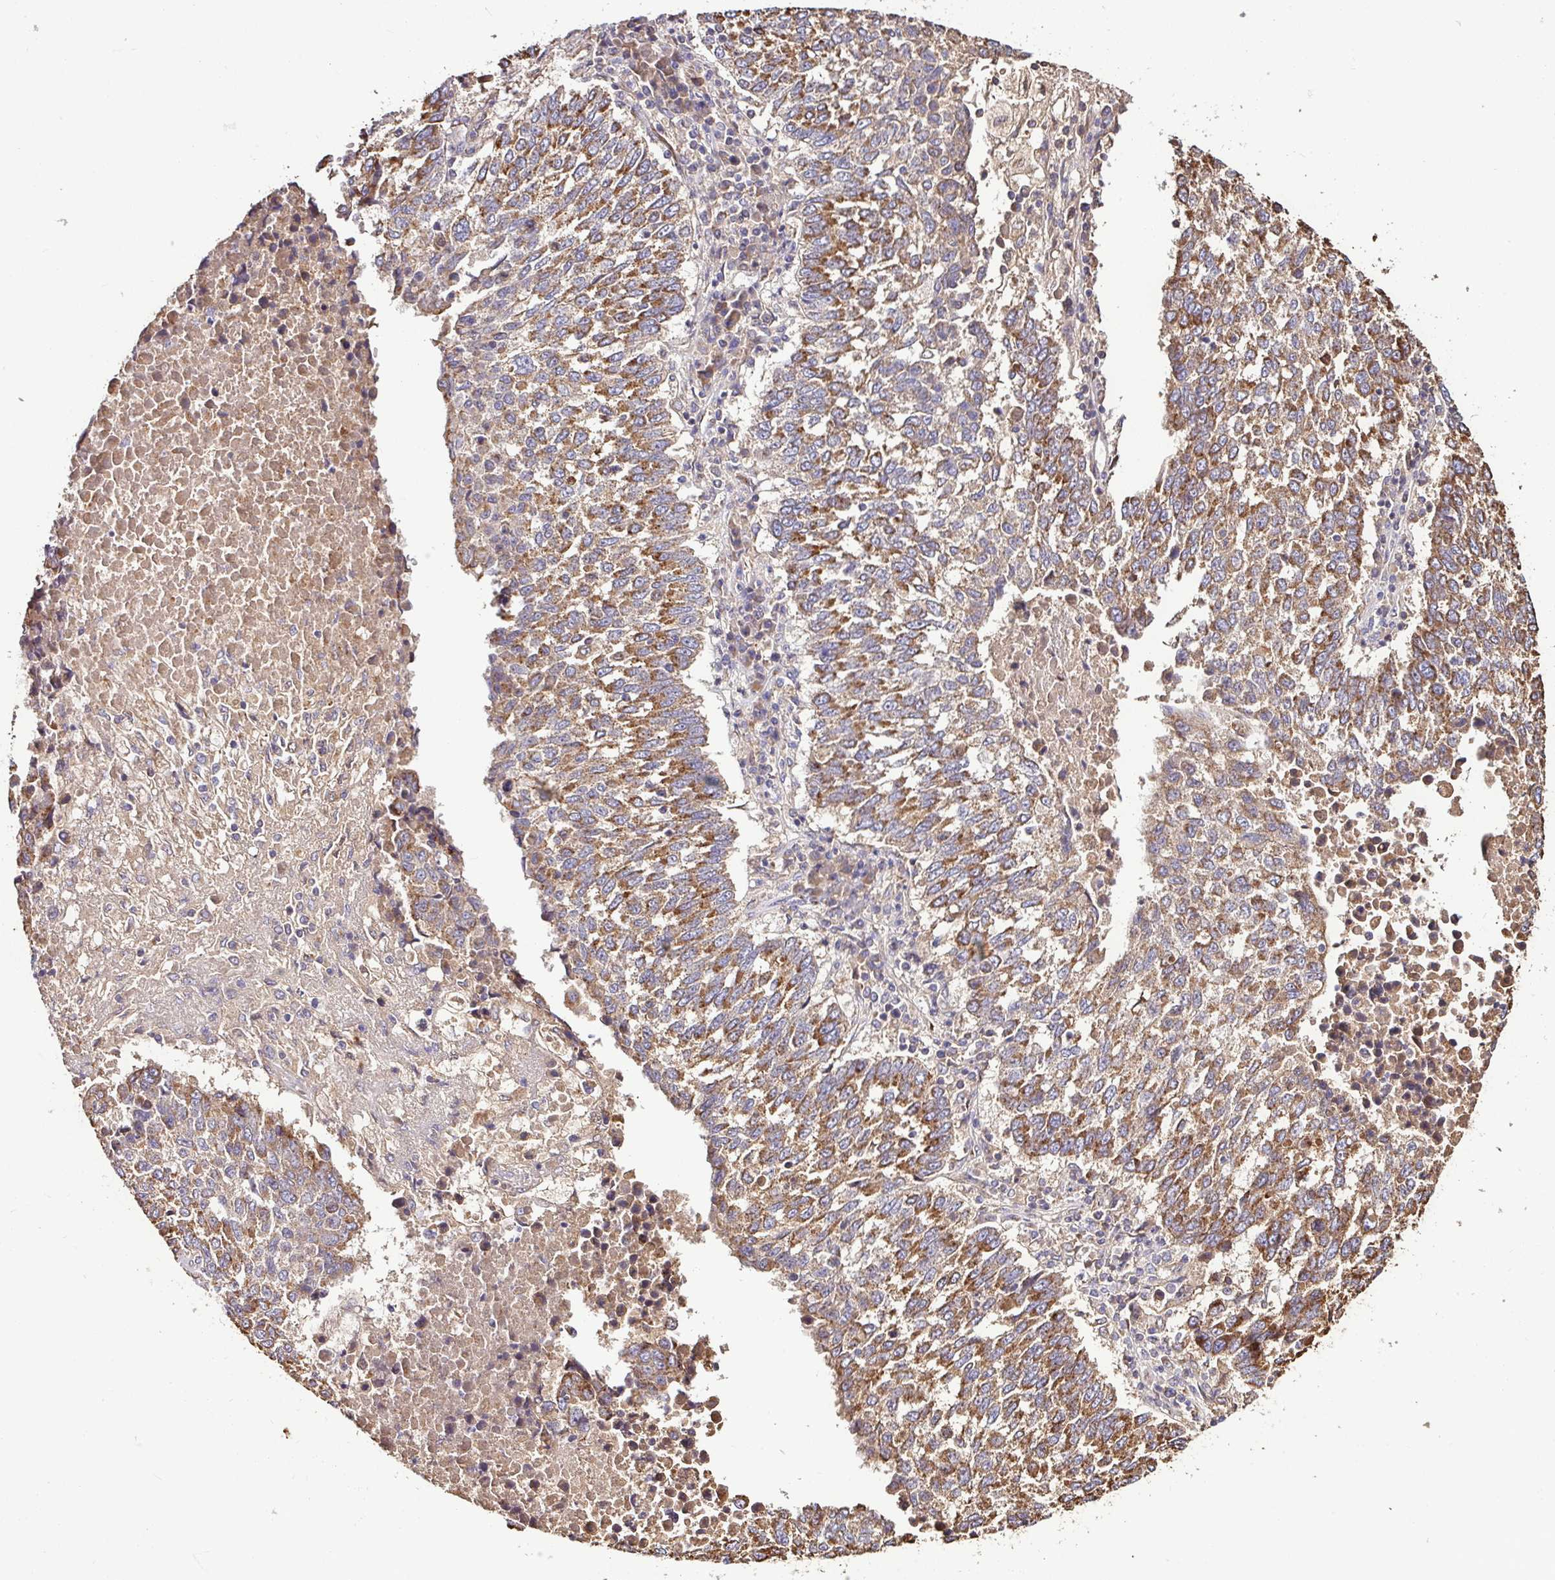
{"staining": {"intensity": "moderate", "quantity": ">75%", "location": "cytoplasmic/membranous"}, "tissue": "lung cancer", "cell_type": "Tumor cells", "image_type": "cancer", "snomed": [{"axis": "morphology", "description": "Squamous cell carcinoma, NOS"}, {"axis": "topography", "description": "Lung"}], "caption": "This image exhibits IHC staining of human lung squamous cell carcinoma, with medium moderate cytoplasmic/membranous expression in about >75% of tumor cells.", "gene": "CPD", "patient": {"sex": "male", "age": 73}}